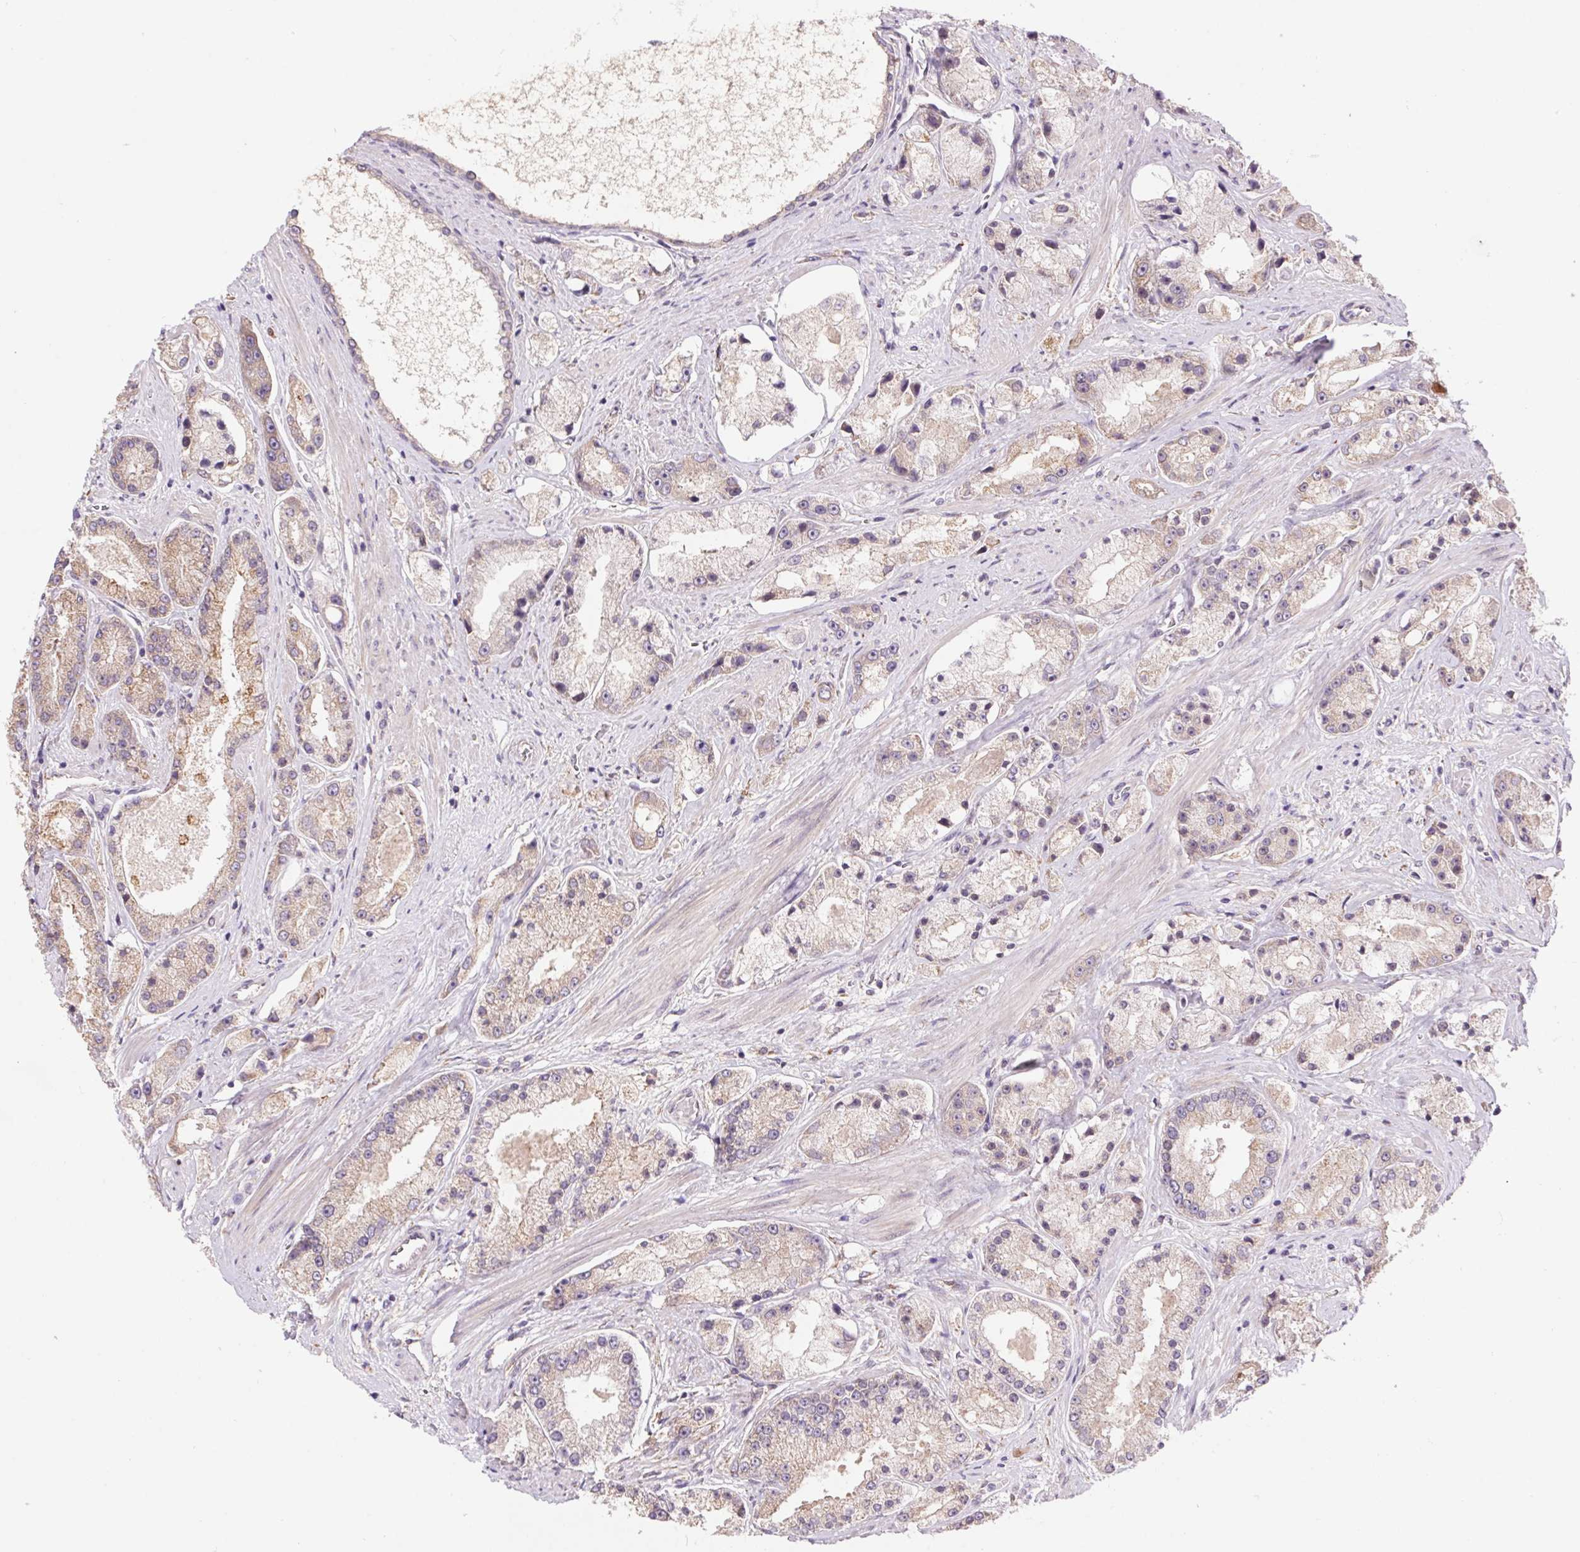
{"staining": {"intensity": "weak", "quantity": "25%-75%", "location": "cytoplasmic/membranous"}, "tissue": "prostate cancer", "cell_type": "Tumor cells", "image_type": "cancer", "snomed": [{"axis": "morphology", "description": "Adenocarcinoma, High grade"}, {"axis": "topography", "description": "Prostate"}], "caption": "Adenocarcinoma (high-grade) (prostate) stained with immunohistochemistry reveals weak cytoplasmic/membranous staining in approximately 25%-75% of tumor cells.", "gene": "KLHL20", "patient": {"sex": "male", "age": 67}}